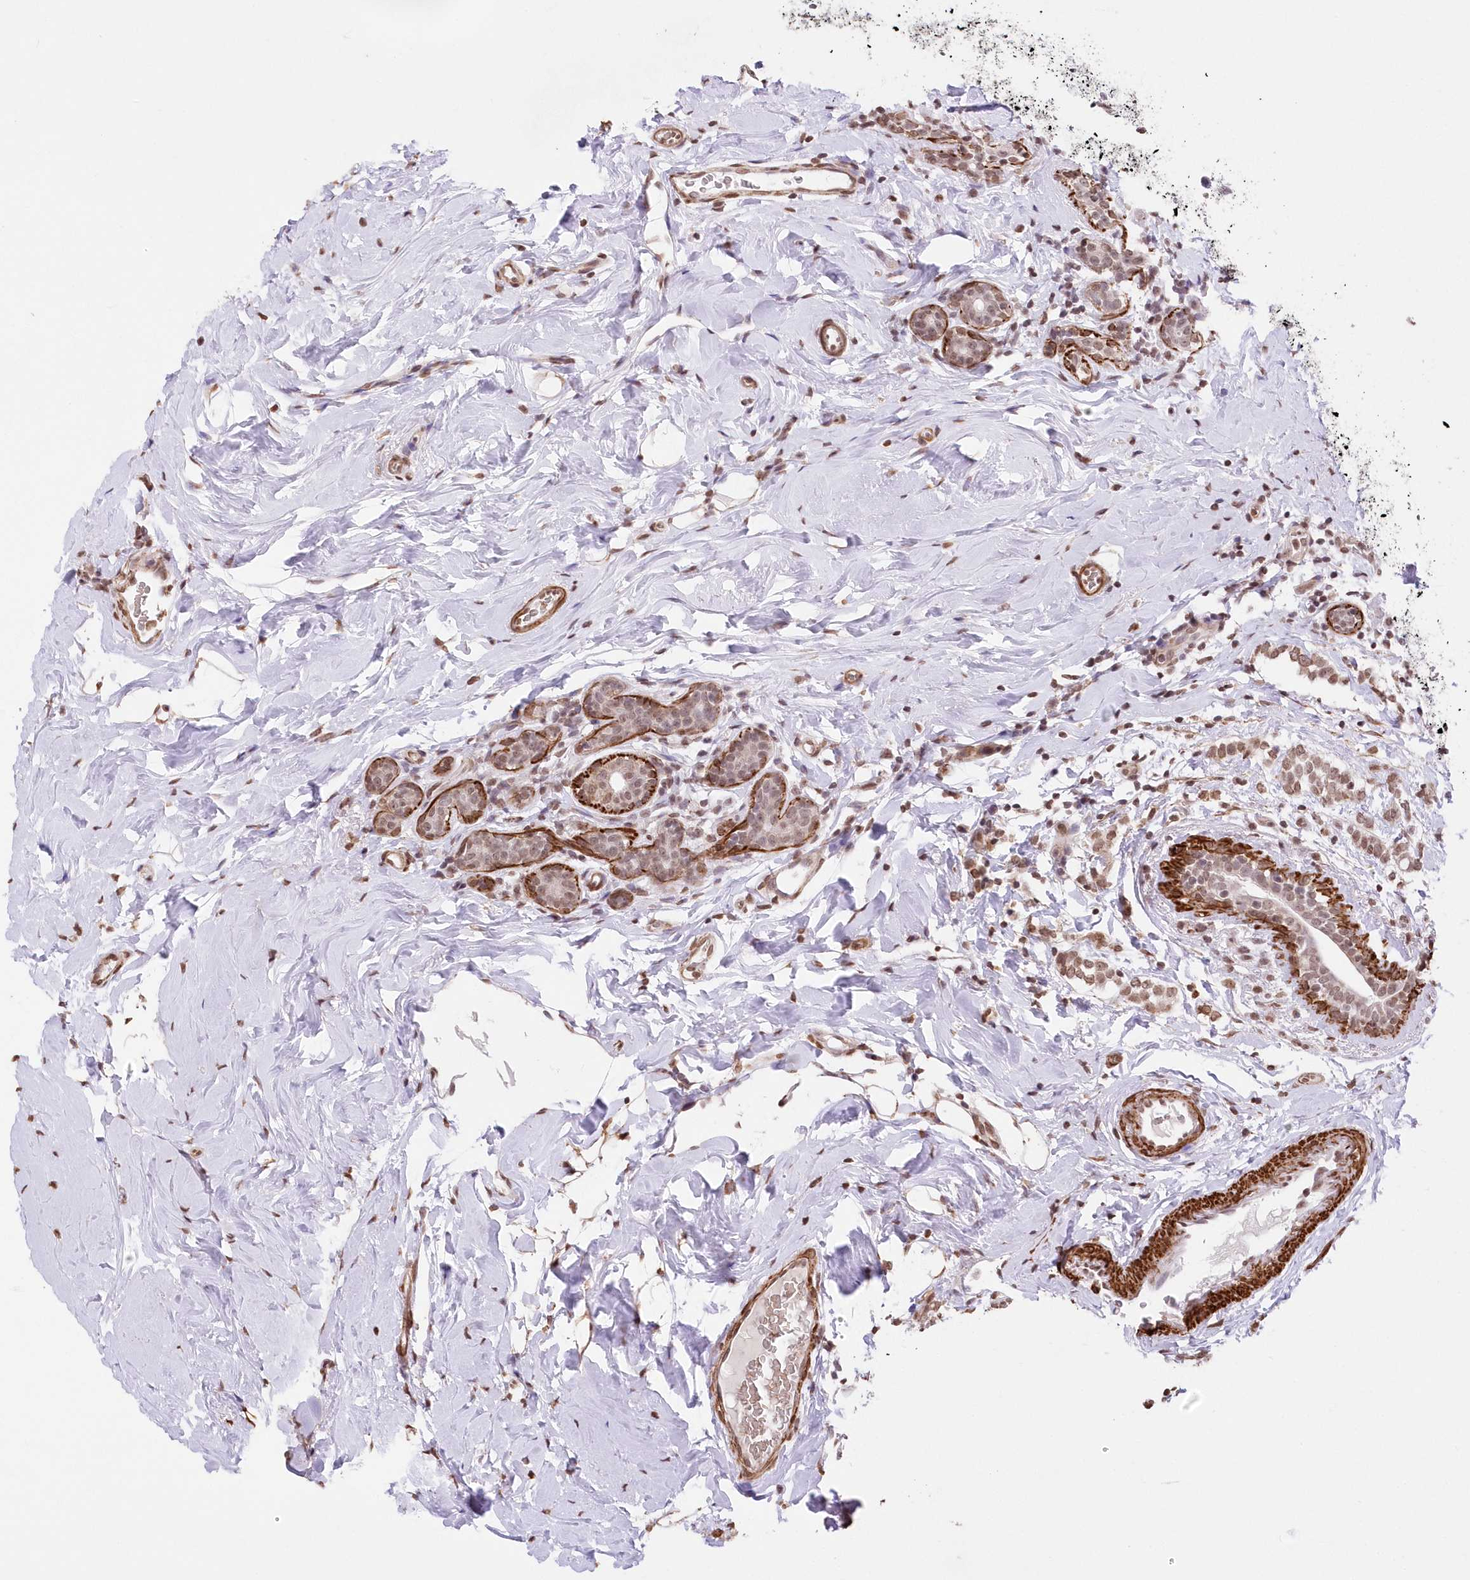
{"staining": {"intensity": "moderate", "quantity": ">75%", "location": "nuclear"}, "tissue": "breast cancer", "cell_type": "Tumor cells", "image_type": "cancer", "snomed": [{"axis": "morphology", "description": "Normal tissue, NOS"}, {"axis": "morphology", "description": "Lobular carcinoma"}, {"axis": "topography", "description": "Breast"}], "caption": "Protein analysis of breast lobular carcinoma tissue displays moderate nuclear positivity in approximately >75% of tumor cells.", "gene": "RBM27", "patient": {"sex": "female", "age": 47}}